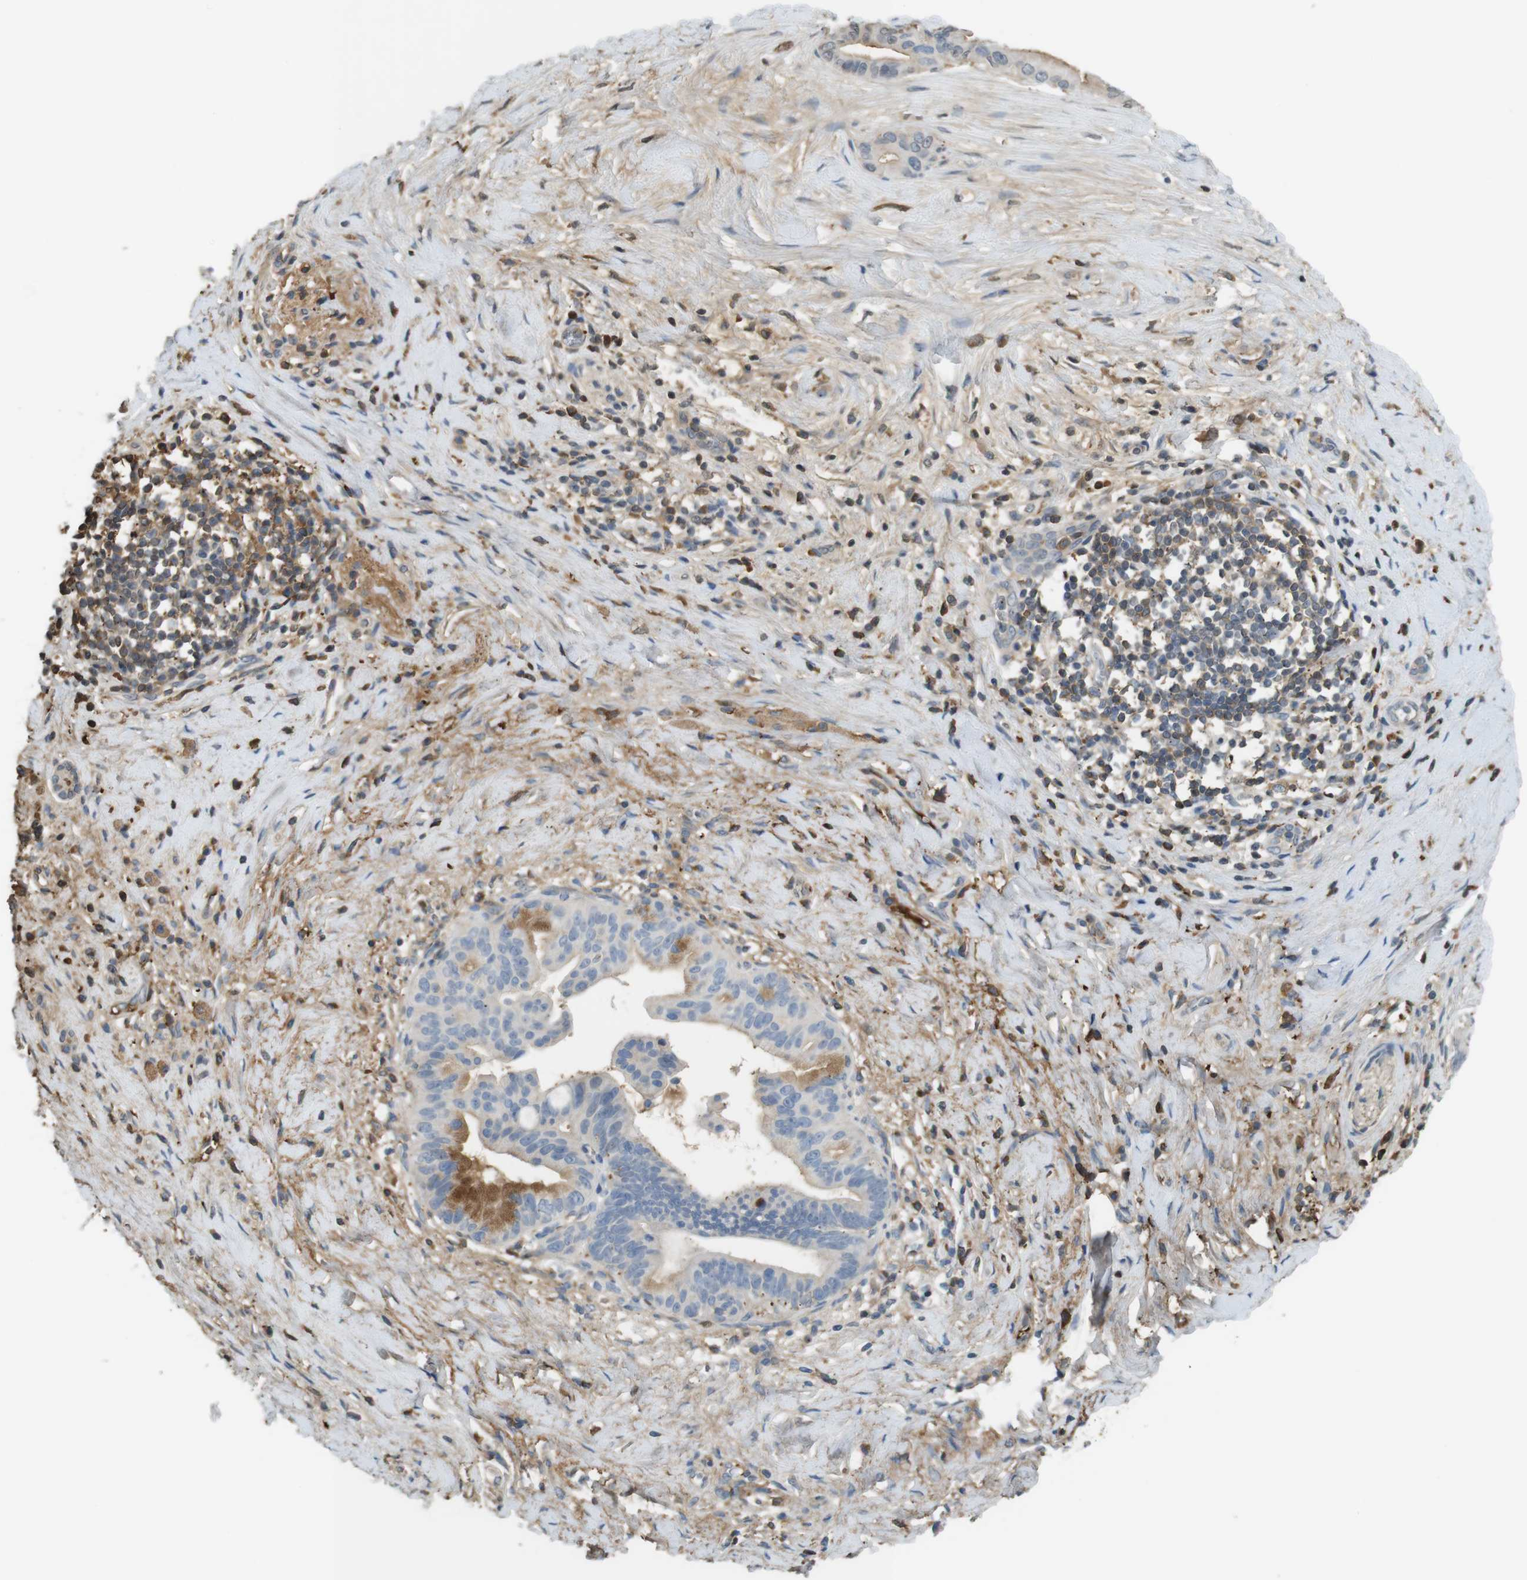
{"staining": {"intensity": "moderate", "quantity": "<25%", "location": "cytoplasmic/membranous"}, "tissue": "pancreatic cancer", "cell_type": "Tumor cells", "image_type": "cancer", "snomed": [{"axis": "morphology", "description": "Adenocarcinoma, NOS"}, {"axis": "topography", "description": "Pancreas"}], "caption": "Protein staining demonstrates moderate cytoplasmic/membranous expression in about <25% of tumor cells in pancreatic adenocarcinoma.", "gene": "LTBP4", "patient": {"sex": "male", "age": 55}}